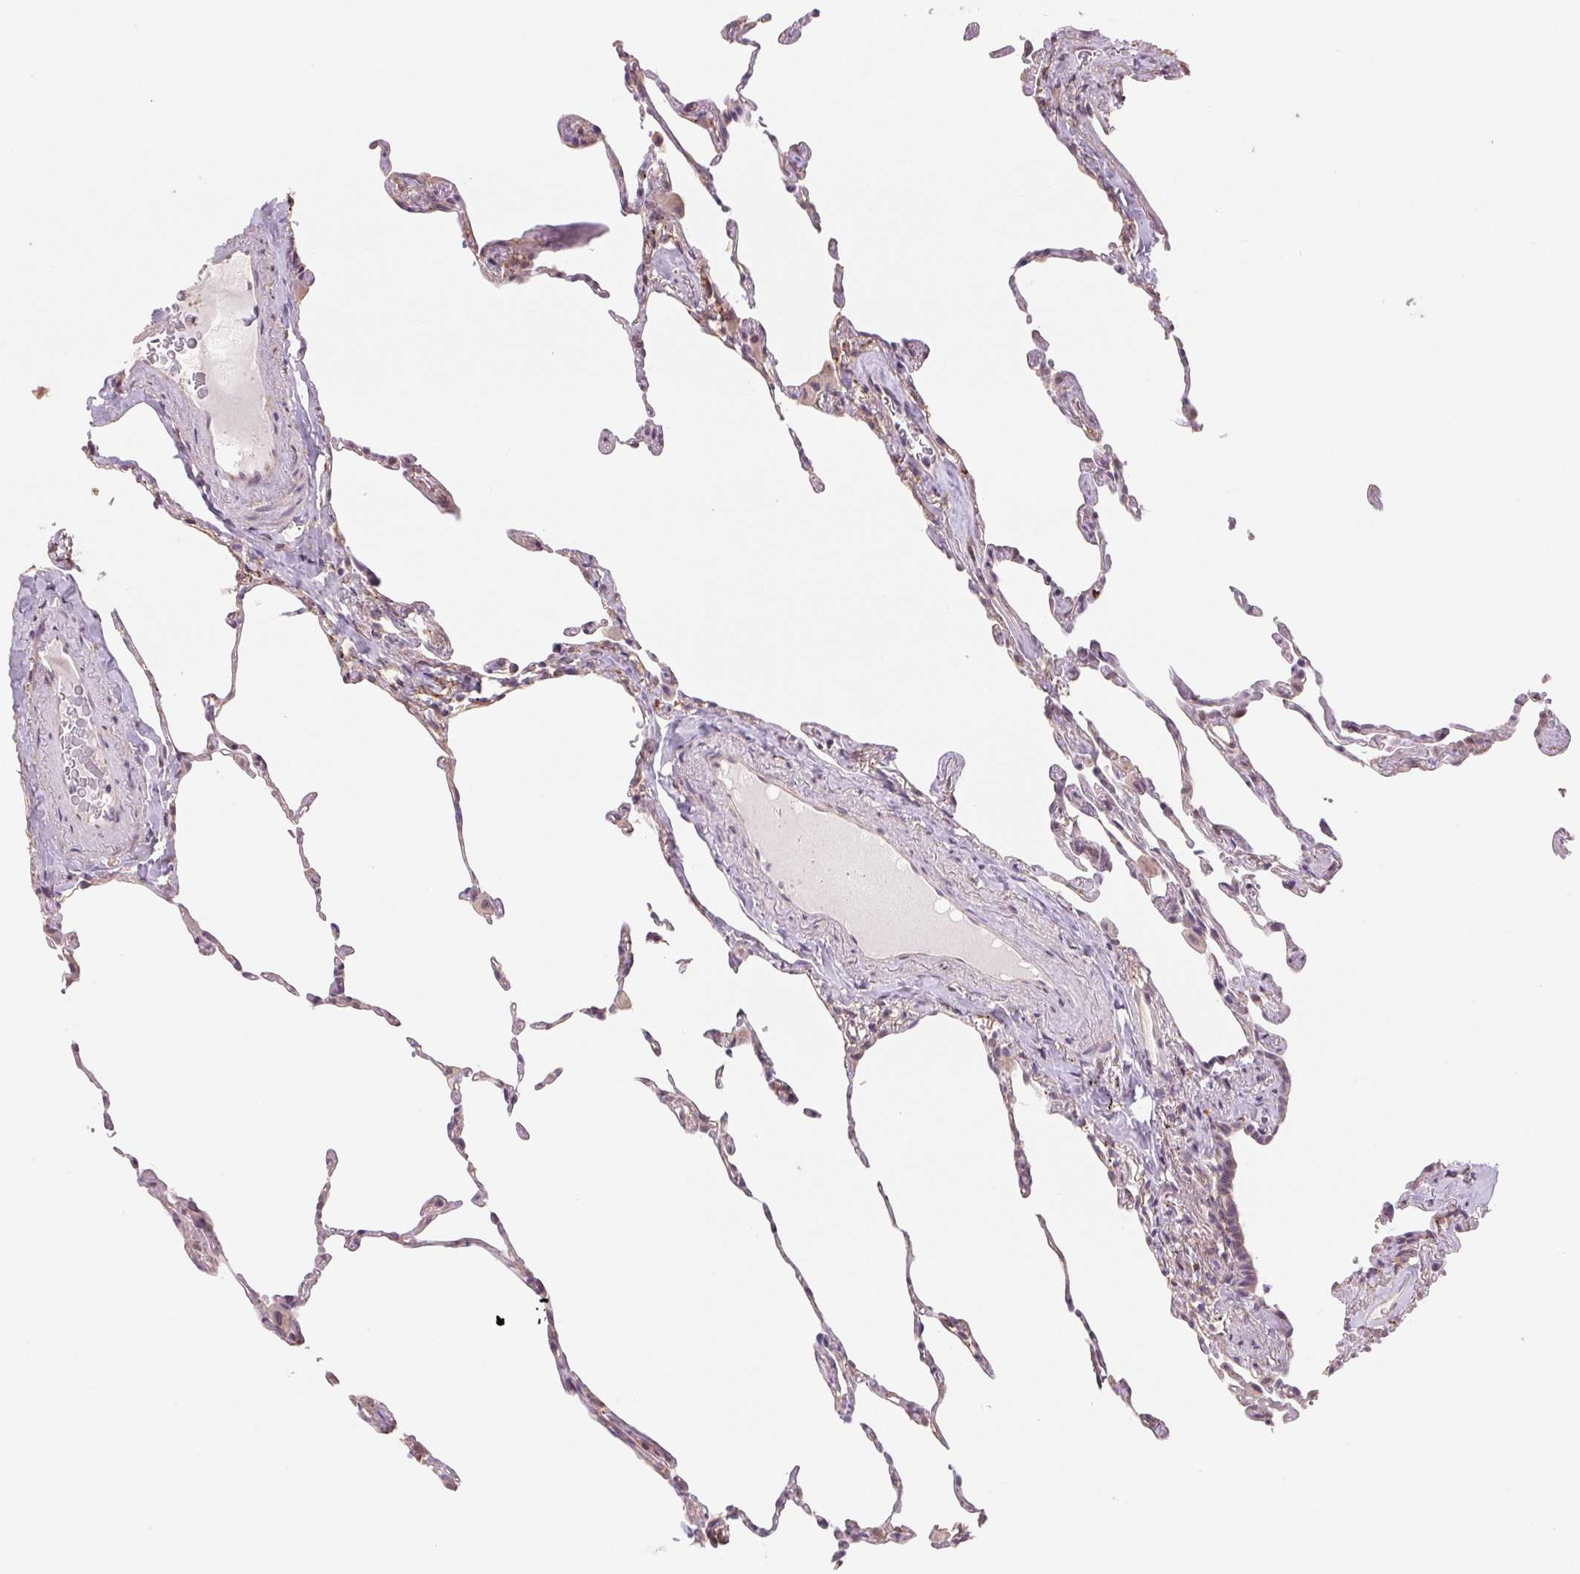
{"staining": {"intensity": "weak", "quantity": "<25%", "location": "cytoplasmic/membranous,nuclear"}, "tissue": "lung", "cell_type": "Alveolar cells", "image_type": "normal", "snomed": [{"axis": "morphology", "description": "Normal tissue, NOS"}, {"axis": "topography", "description": "Lung"}], "caption": "Benign lung was stained to show a protein in brown. There is no significant expression in alveolar cells. (DAB (3,3'-diaminobenzidine) immunohistochemistry with hematoxylin counter stain).", "gene": "FKBP10", "patient": {"sex": "female", "age": 57}}